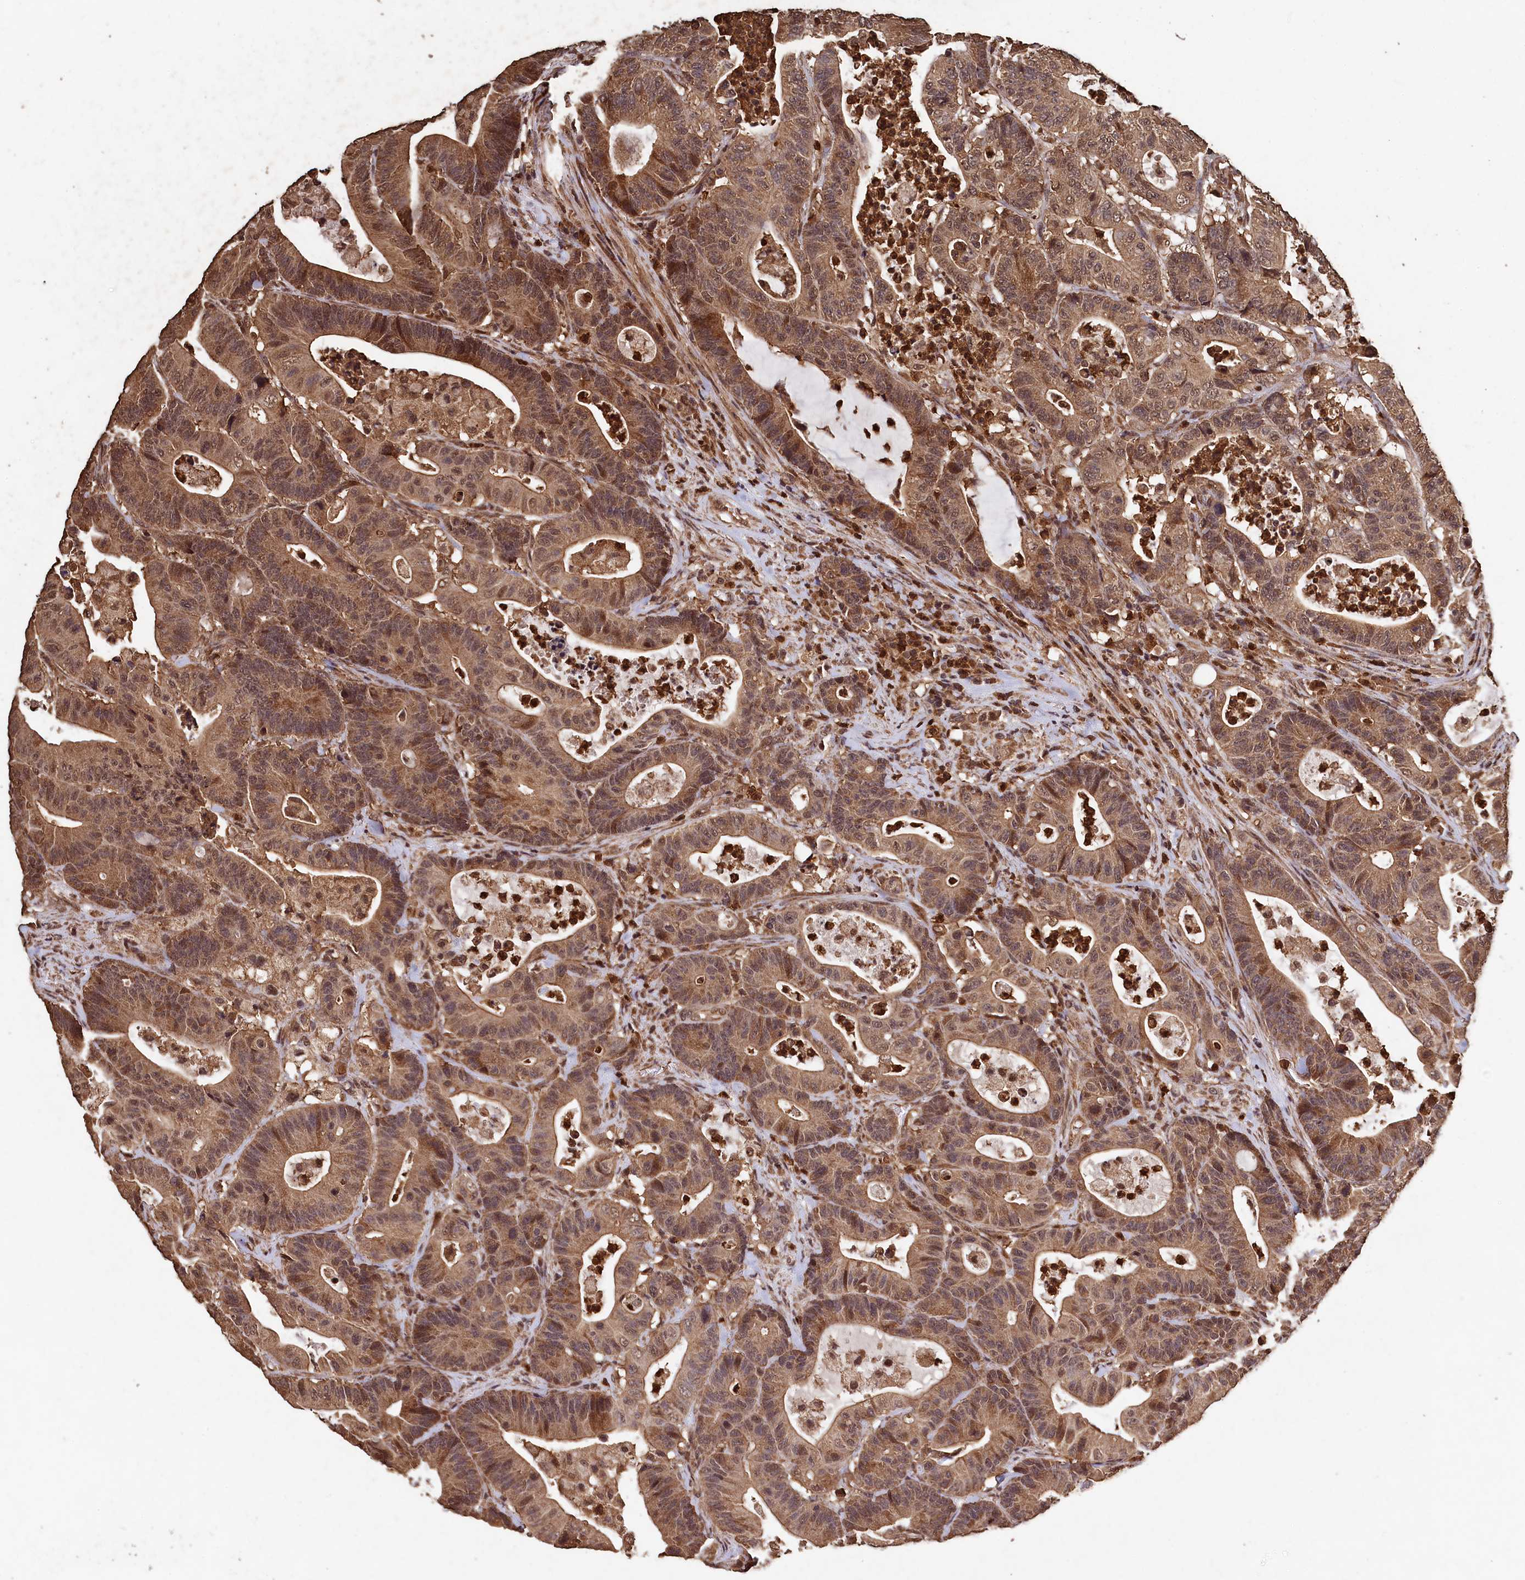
{"staining": {"intensity": "moderate", "quantity": ">75%", "location": "cytoplasmic/membranous,nuclear"}, "tissue": "colorectal cancer", "cell_type": "Tumor cells", "image_type": "cancer", "snomed": [{"axis": "morphology", "description": "Adenocarcinoma, NOS"}, {"axis": "topography", "description": "Colon"}], "caption": "Protein expression analysis of adenocarcinoma (colorectal) displays moderate cytoplasmic/membranous and nuclear staining in about >75% of tumor cells.", "gene": "CEP57L1", "patient": {"sex": "female", "age": 84}}